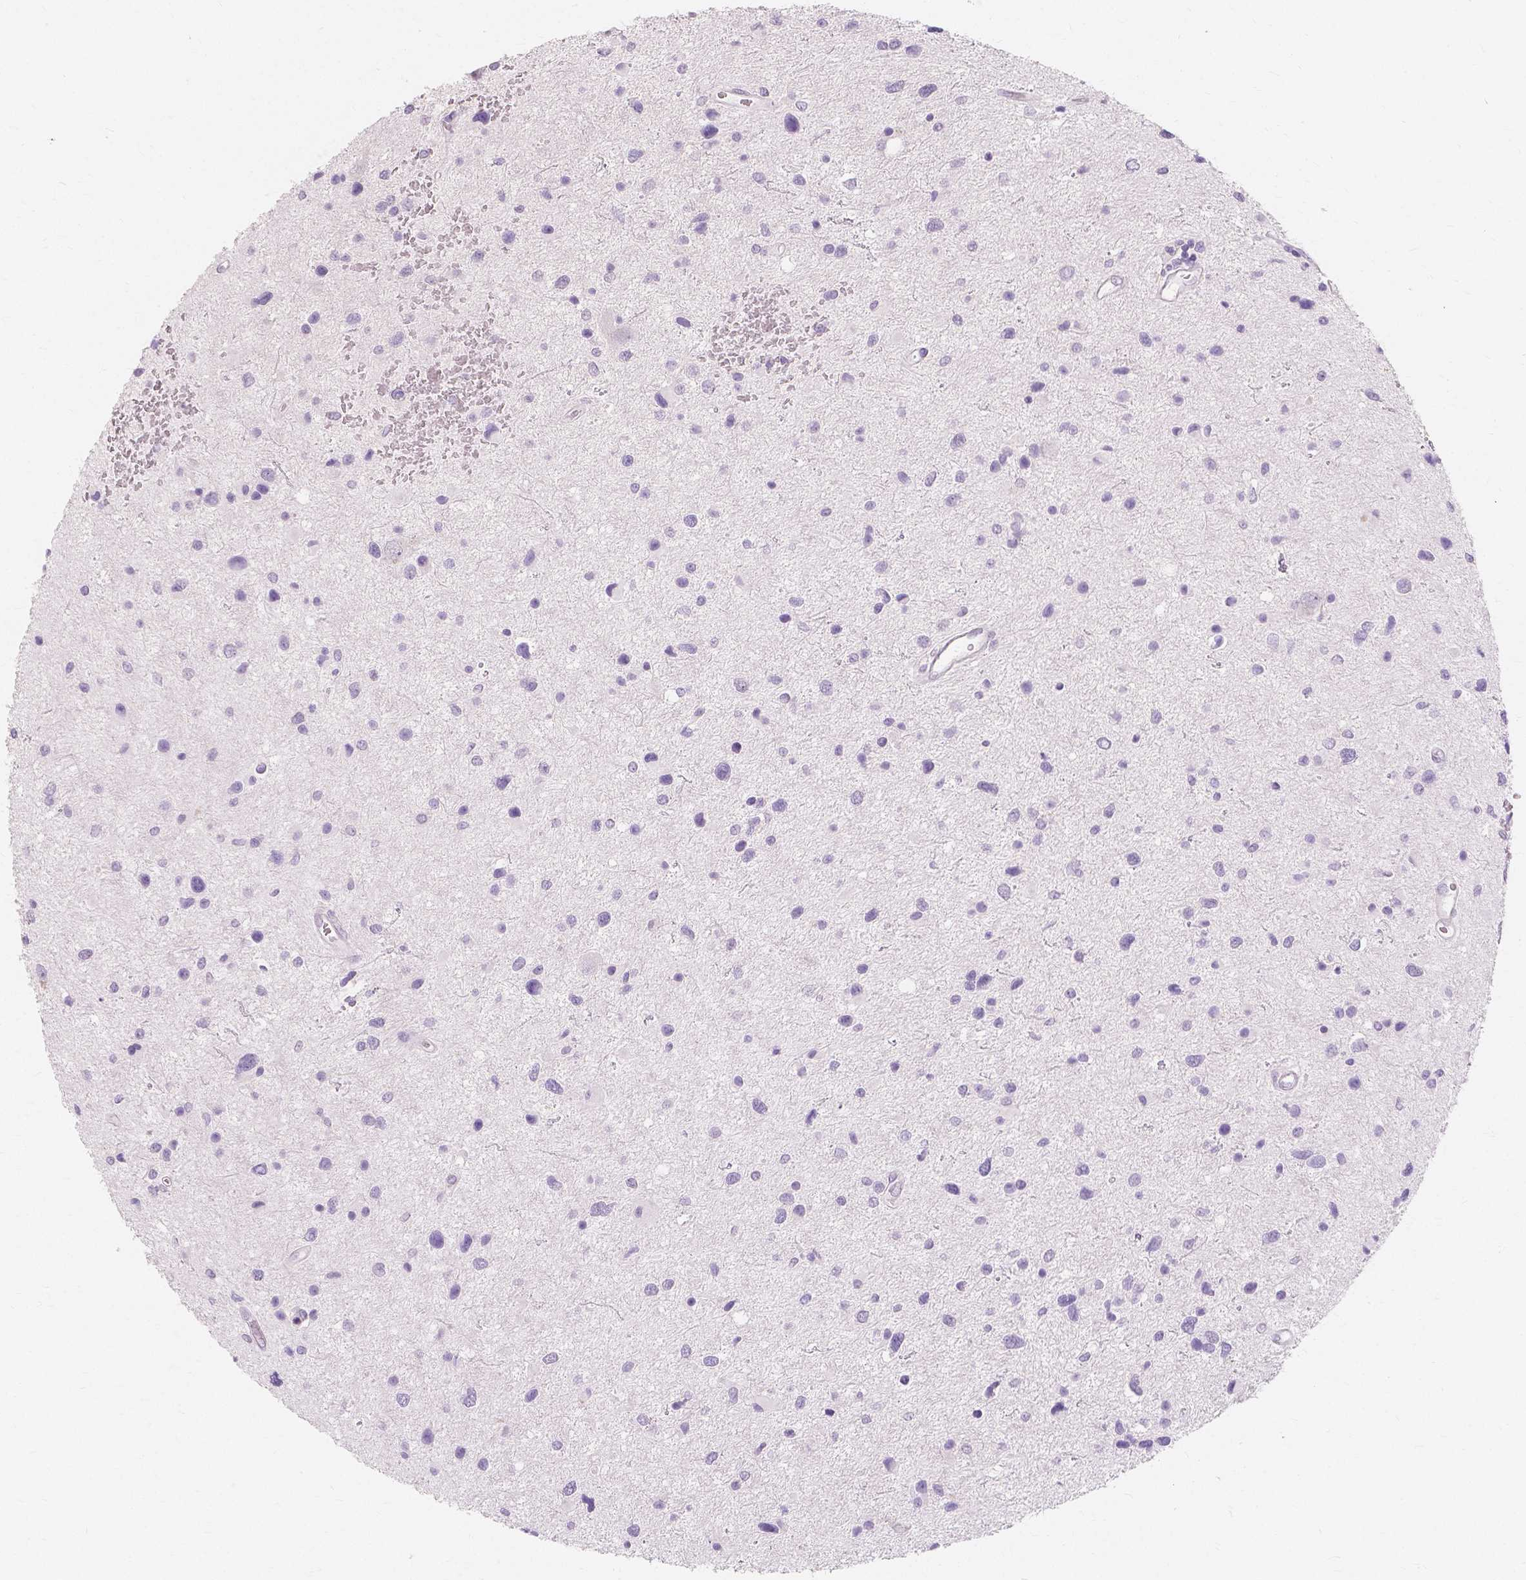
{"staining": {"intensity": "negative", "quantity": "none", "location": "none"}, "tissue": "glioma", "cell_type": "Tumor cells", "image_type": "cancer", "snomed": [{"axis": "morphology", "description": "Glioma, malignant, Low grade"}, {"axis": "topography", "description": "Brain"}], "caption": "Histopathology image shows no protein positivity in tumor cells of malignant low-grade glioma tissue.", "gene": "MUC12", "patient": {"sex": "female", "age": 32}}